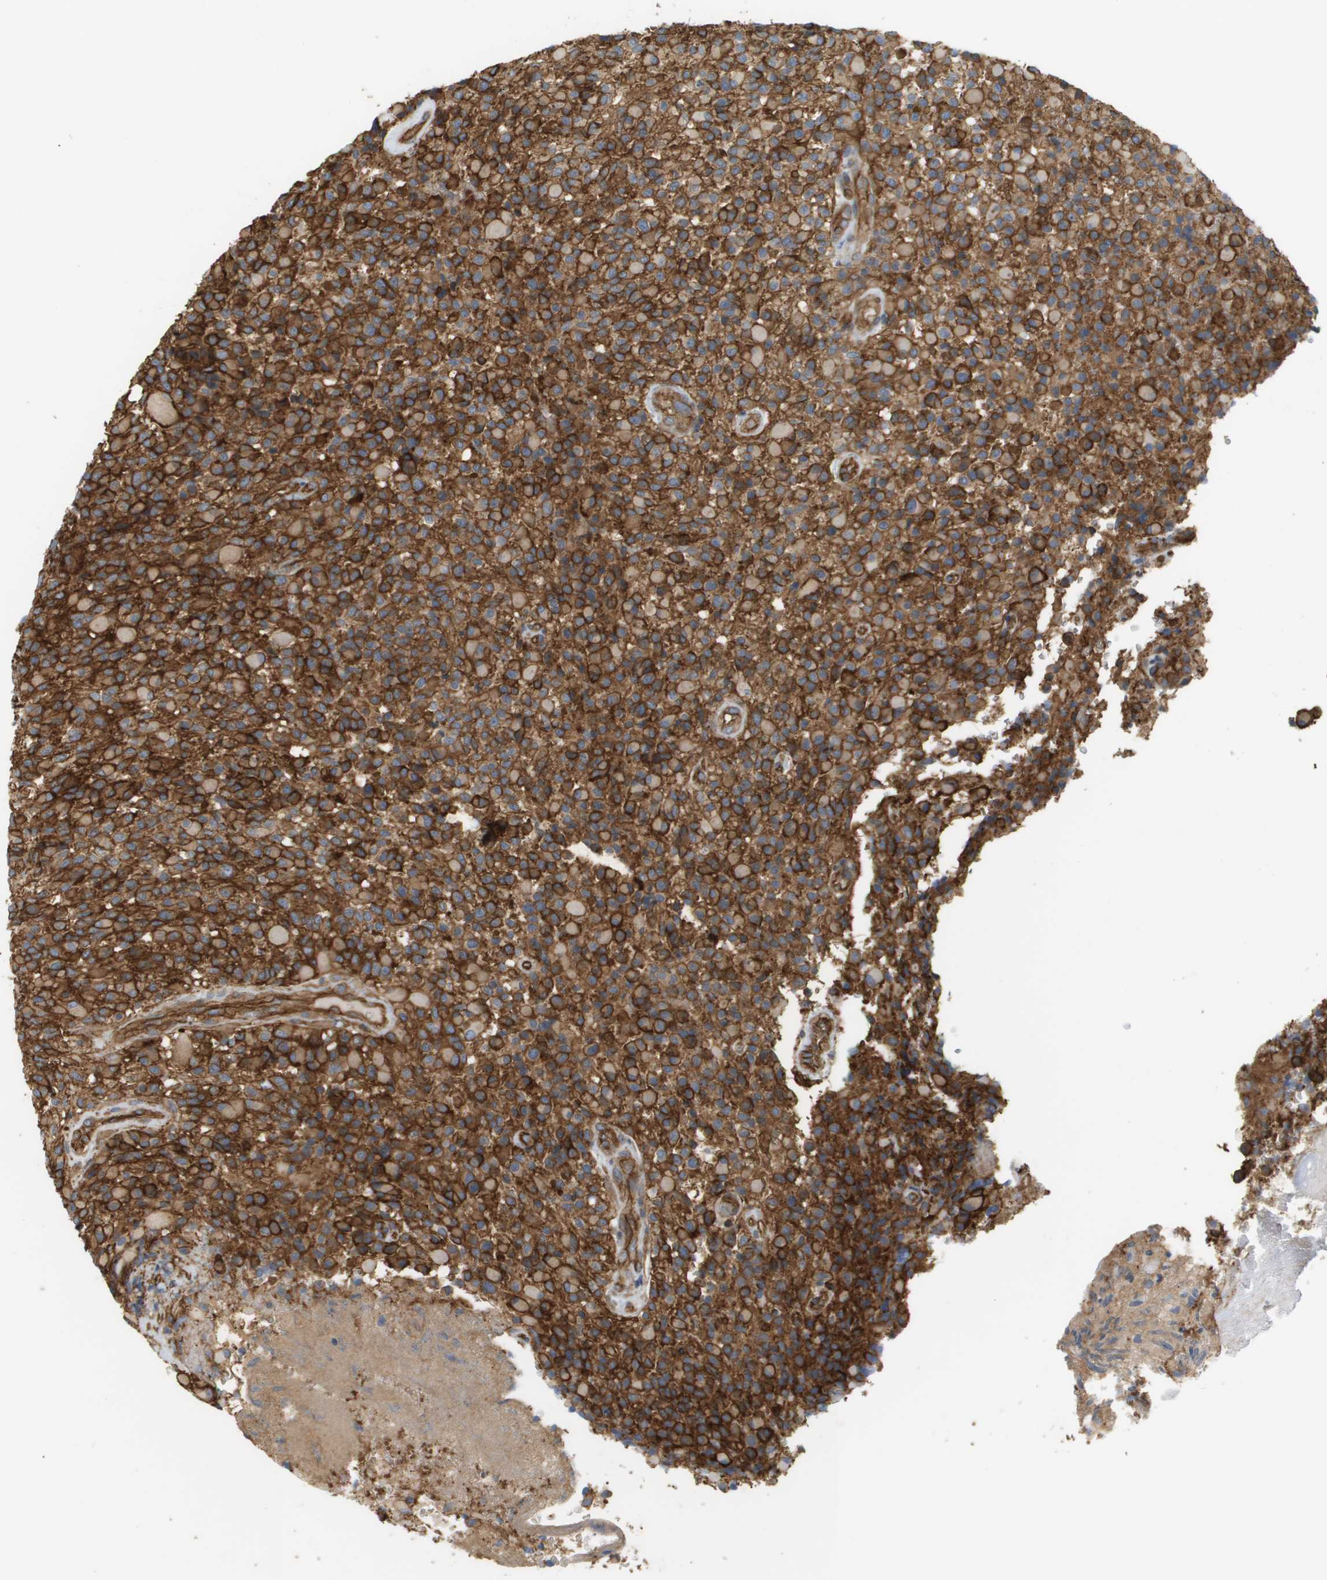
{"staining": {"intensity": "strong", "quantity": ">75%", "location": "cytoplasmic/membranous"}, "tissue": "glioma", "cell_type": "Tumor cells", "image_type": "cancer", "snomed": [{"axis": "morphology", "description": "Glioma, malignant, High grade"}, {"axis": "topography", "description": "Brain"}], "caption": "Protein staining shows strong cytoplasmic/membranous expression in about >75% of tumor cells in malignant glioma (high-grade).", "gene": "SGMS2", "patient": {"sex": "male", "age": 71}}